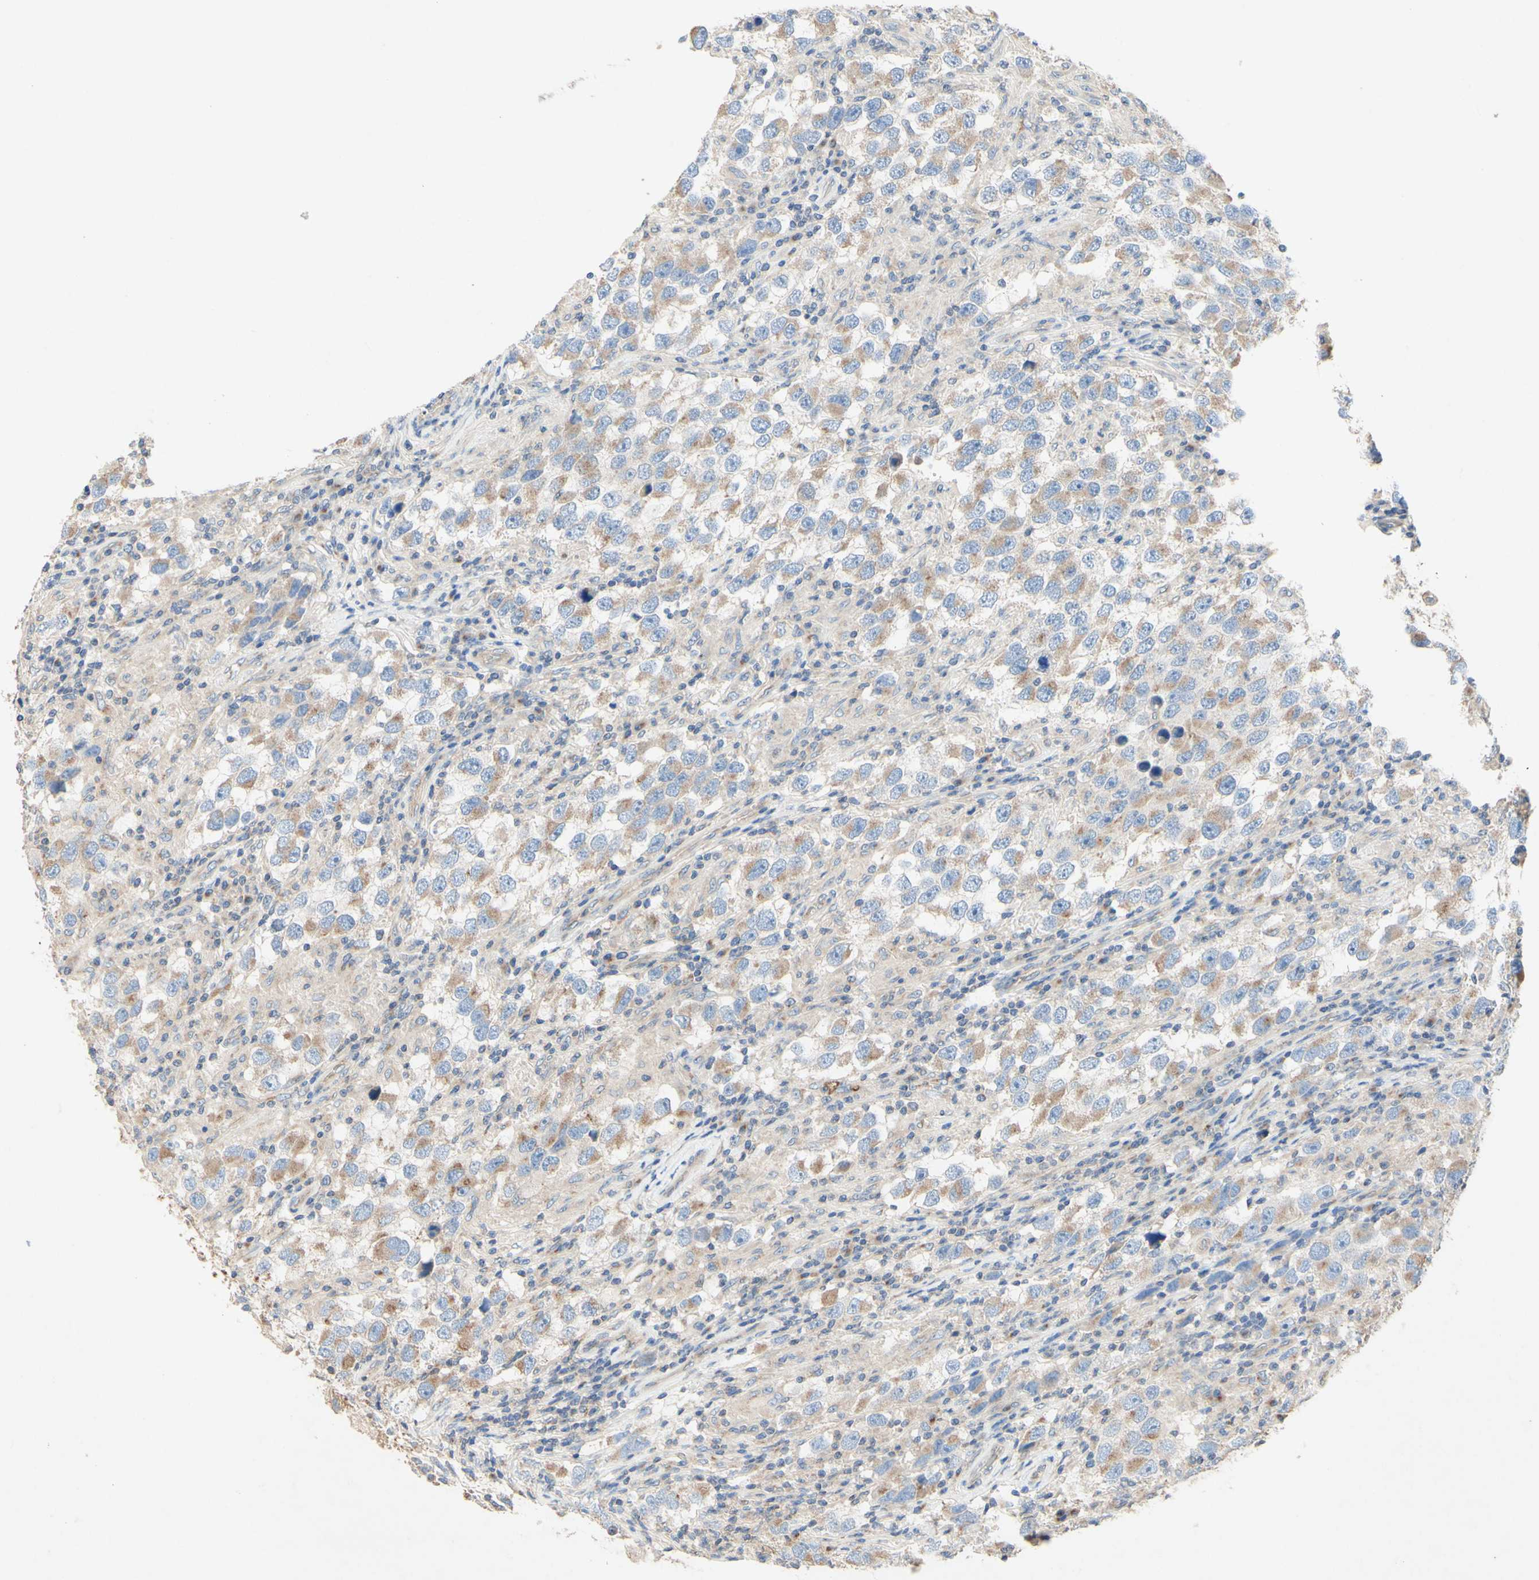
{"staining": {"intensity": "weak", "quantity": ">75%", "location": "cytoplasmic/membranous"}, "tissue": "testis cancer", "cell_type": "Tumor cells", "image_type": "cancer", "snomed": [{"axis": "morphology", "description": "Carcinoma, Embryonal, NOS"}, {"axis": "topography", "description": "Testis"}], "caption": "This is an image of immunohistochemistry staining of testis cancer (embryonal carcinoma), which shows weak expression in the cytoplasmic/membranous of tumor cells.", "gene": "MTM1", "patient": {"sex": "male", "age": 21}}